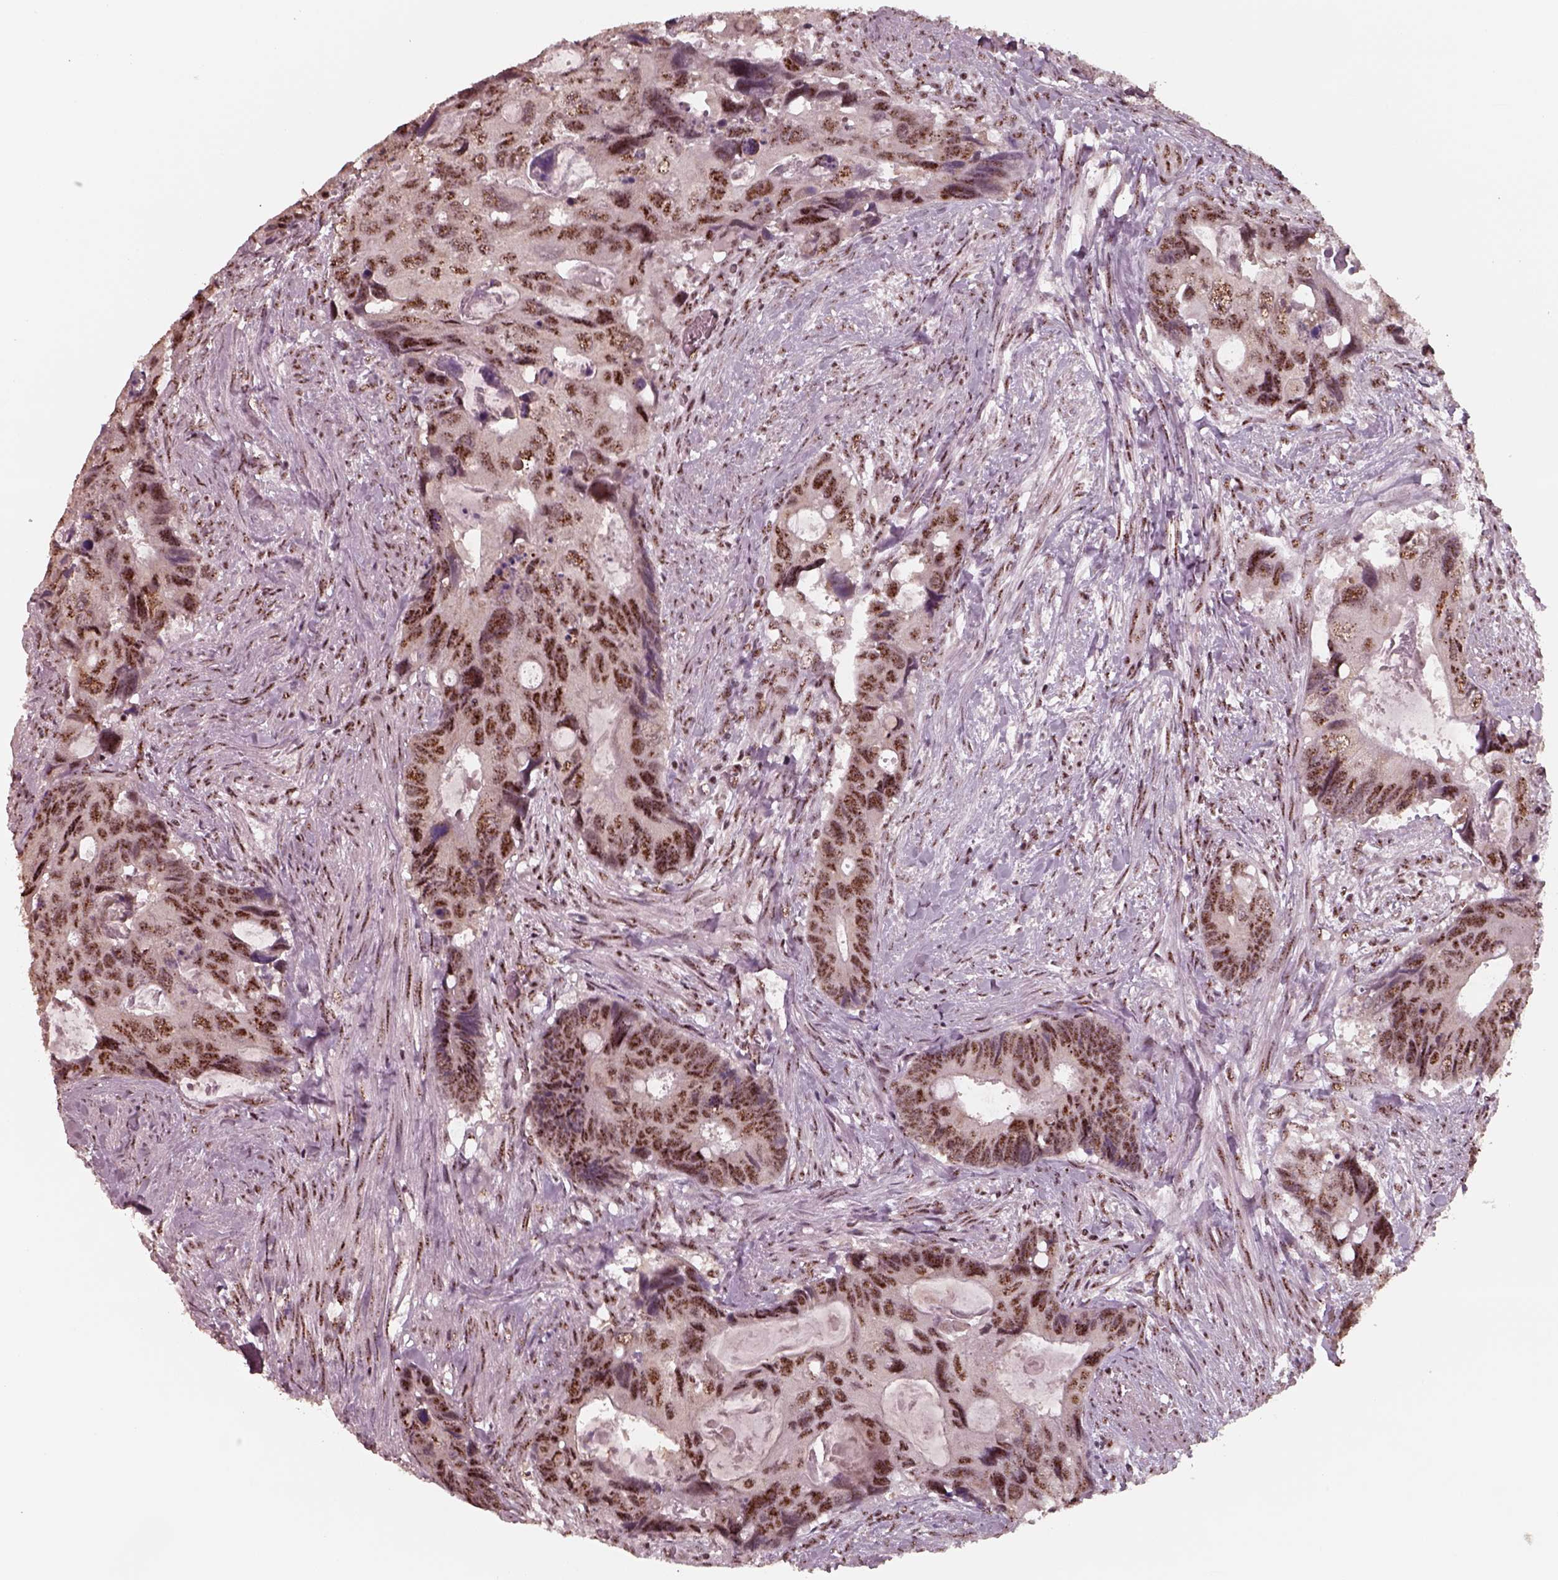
{"staining": {"intensity": "strong", "quantity": ">75%", "location": "nuclear"}, "tissue": "colorectal cancer", "cell_type": "Tumor cells", "image_type": "cancer", "snomed": [{"axis": "morphology", "description": "Adenocarcinoma, NOS"}, {"axis": "topography", "description": "Rectum"}], "caption": "Colorectal adenocarcinoma stained with a protein marker displays strong staining in tumor cells.", "gene": "ATXN7L3", "patient": {"sex": "male", "age": 62}}